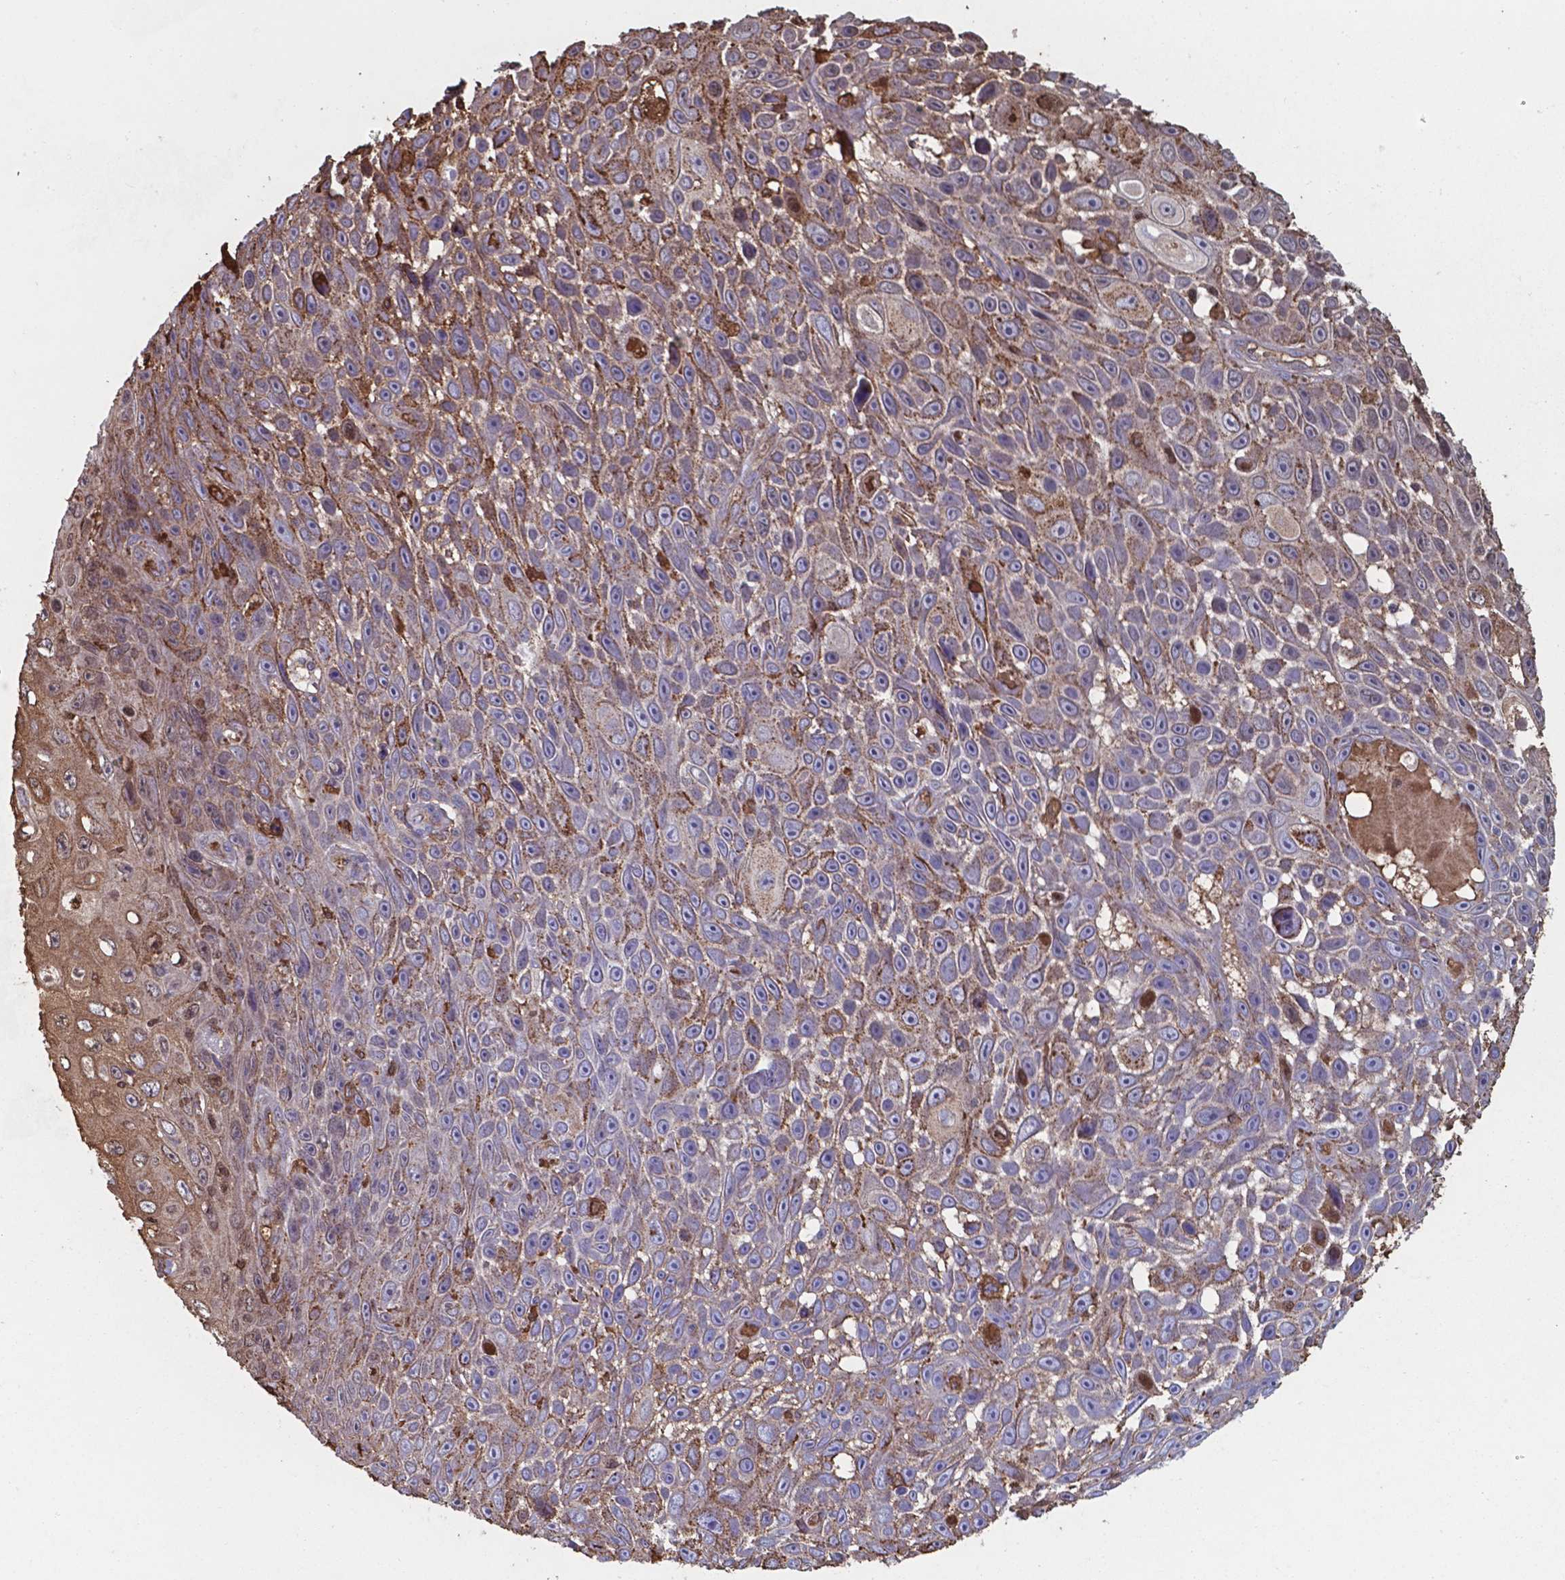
{"staining": {"intensity": "negative", "quantity": "none", "location": "none"}, "tissue": "skin cancer", "cell_type": "Tumor cells", "image_type": "cancer", "snomed": [{"axis": "morphology", "description": "Squamous cell carcinoma, NOS"}, {"axis": "topography", "description": "Skin"}], "caption": "Immunohistochemistry histopathology image of skin cancer stained for a protein (brown), which demonstrates no positivity in tumor cells. Brightfield microscopy of immunohistochemistry (IHC) stained with DAB (brown) and hematoxylin (blue), captured at high magnification.", "gene": "SERPINA1", "patient": {"sex": "male", "age": 82}}